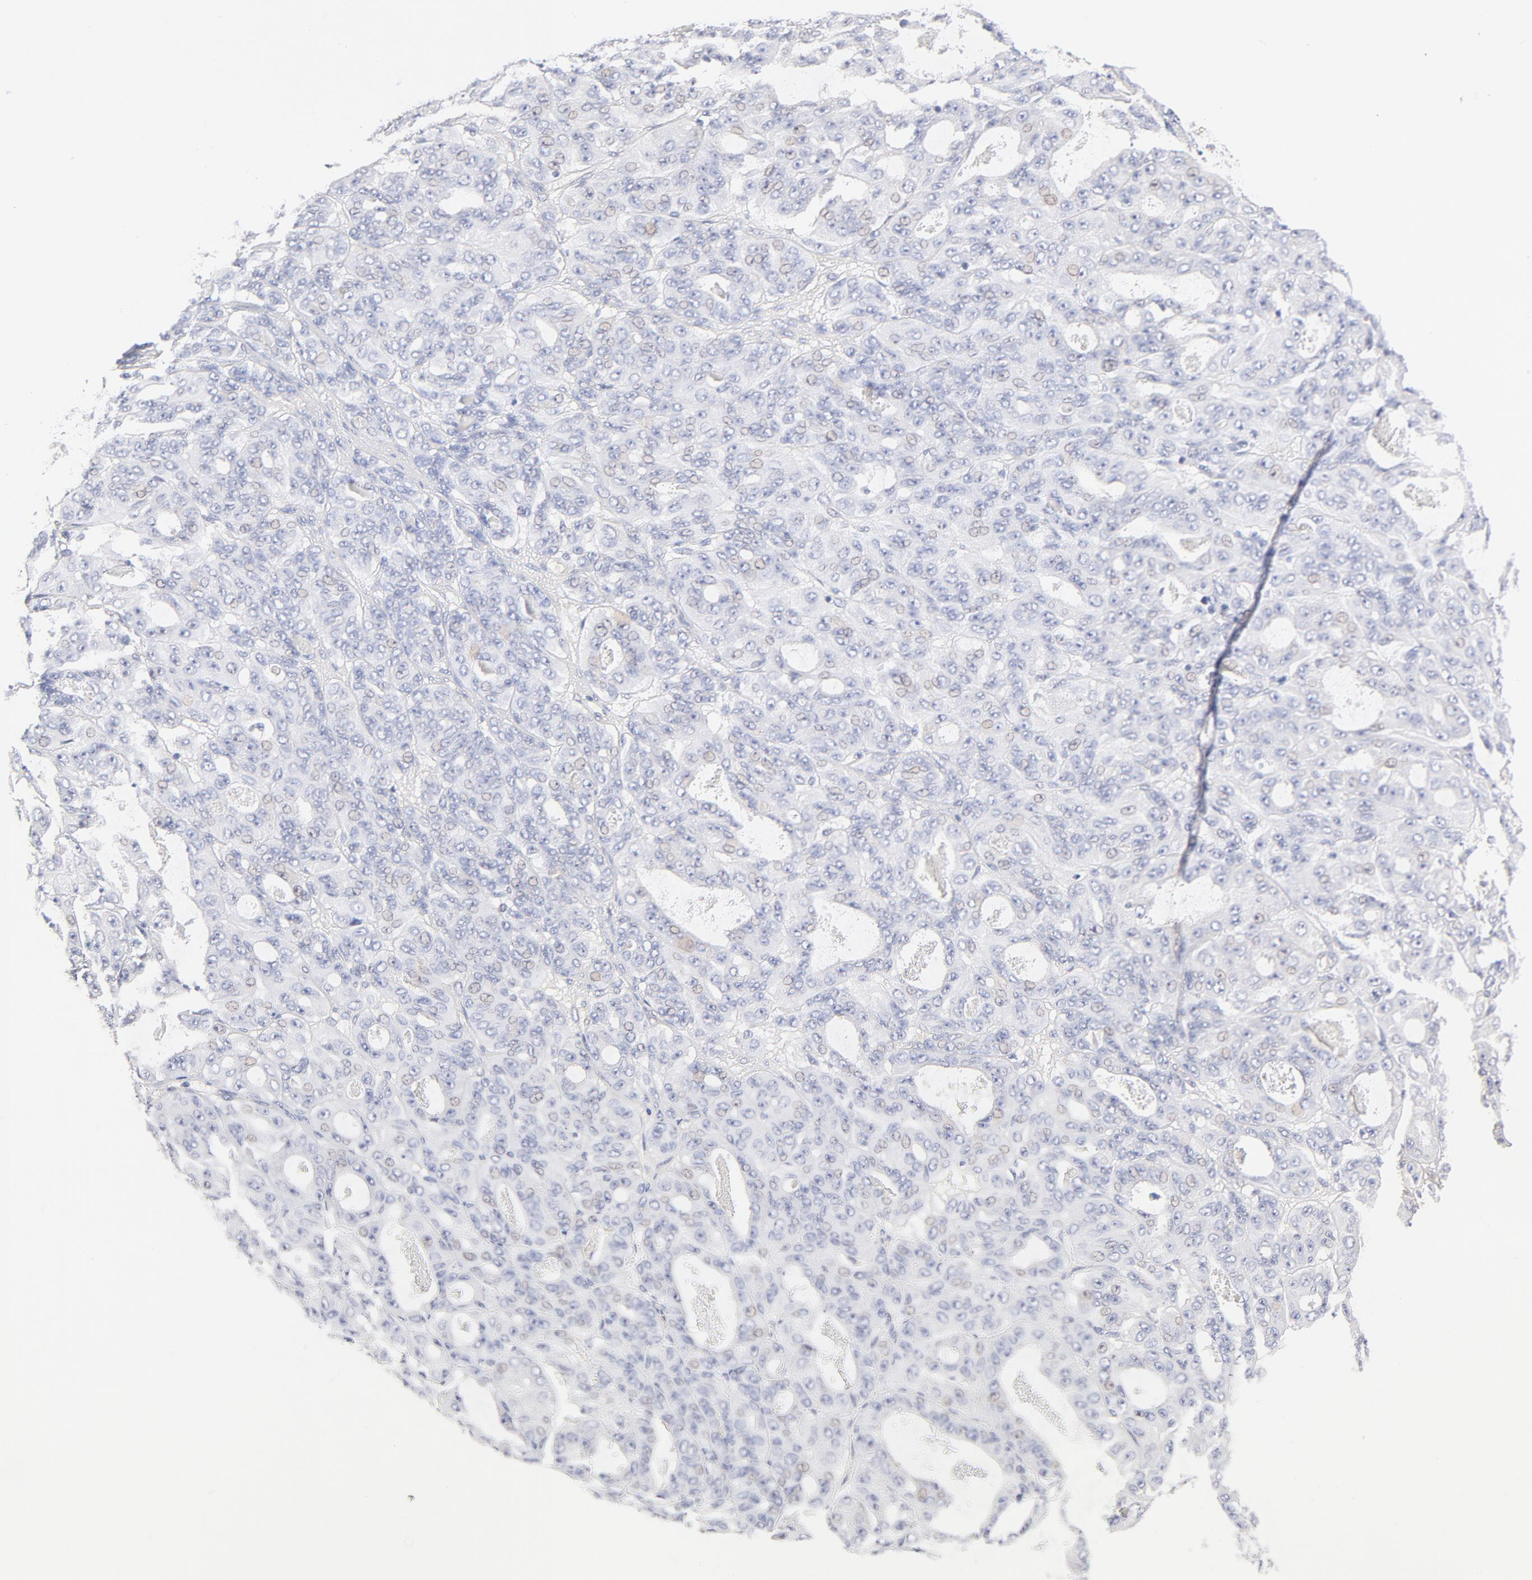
{"staining": {"intensity": "negative", "quantity": "none", "location": "none"}, "tissue": "ovarian cancer", "cell_type": "Tumor cells", "image_type": "cancer", "snomed": [{"axis": "morphology", "description": "Carcinoma, endometroid"}, {"axis": "topography", "description": "Ovary"}], "caption": "Ovarian endometroid carcinoma was stained to show a protein in brown. There is no significant expression in tumor cells. (DAB (3,3'-diaminobenzidine) IHC with hematoxylin counter stain).", "gene": "LDLRAP1", "patient": {"sex": "female", "age": 61}}